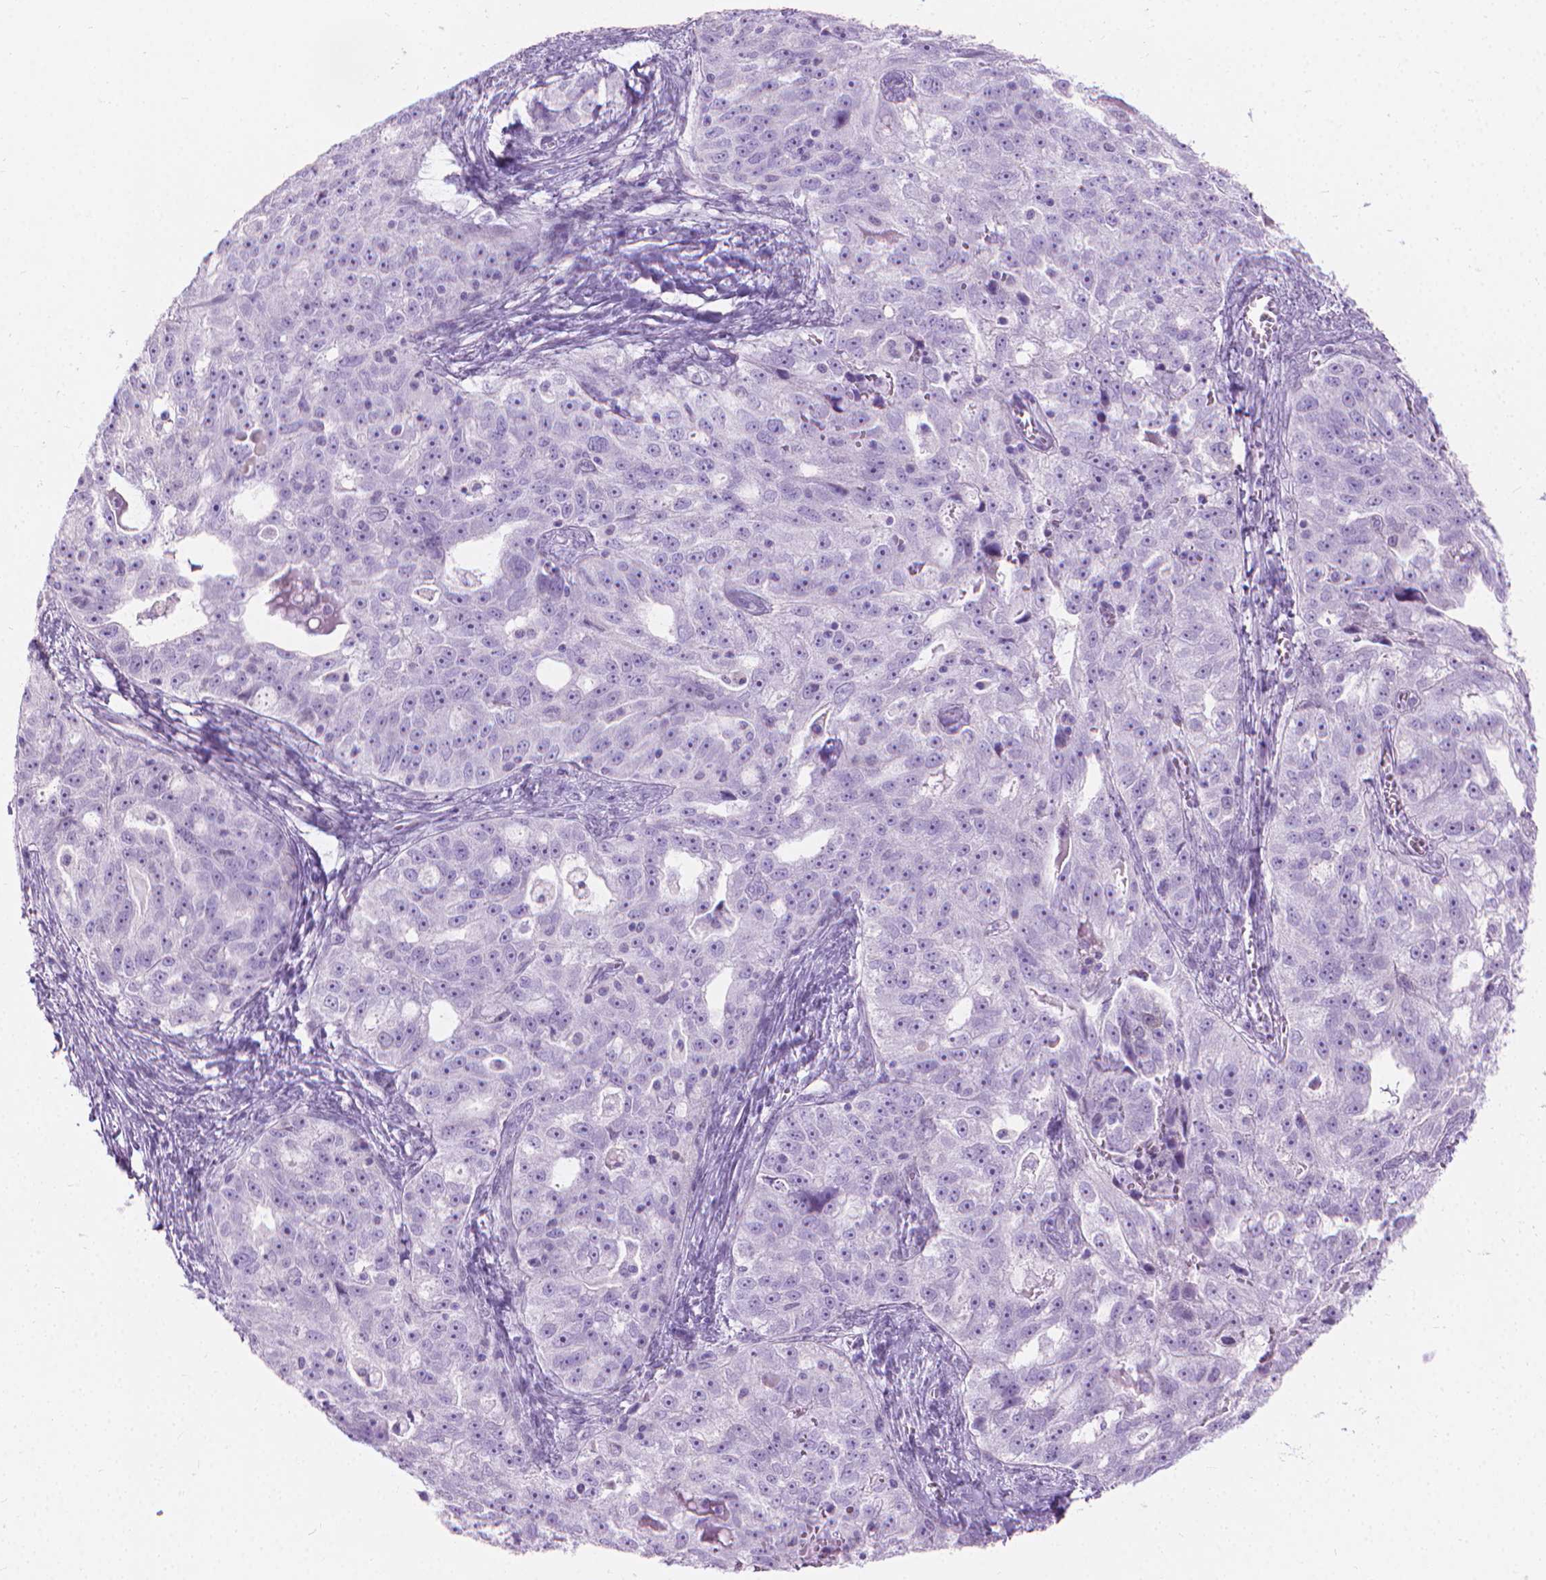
{"staining": {"intensity": "negative", "quantity": "none", "location": "none"}, "tissue": "ovarian cancer", "cell_type": "Tumor cells", "image_type": "cancer", "snomed": [{"axis": "morphology", "description": "Cystadenocarcinoma, serous, NOS"}, {"axis": "topography", "description": "Ovary"}], "caption": "DAB immunohistochemical staining of ovarian serous cystadenocarcinoma exhibits no significant staining in tumor cells.", "gene": "CFAP52", "patient": {"sex": "female", "age": 51}}